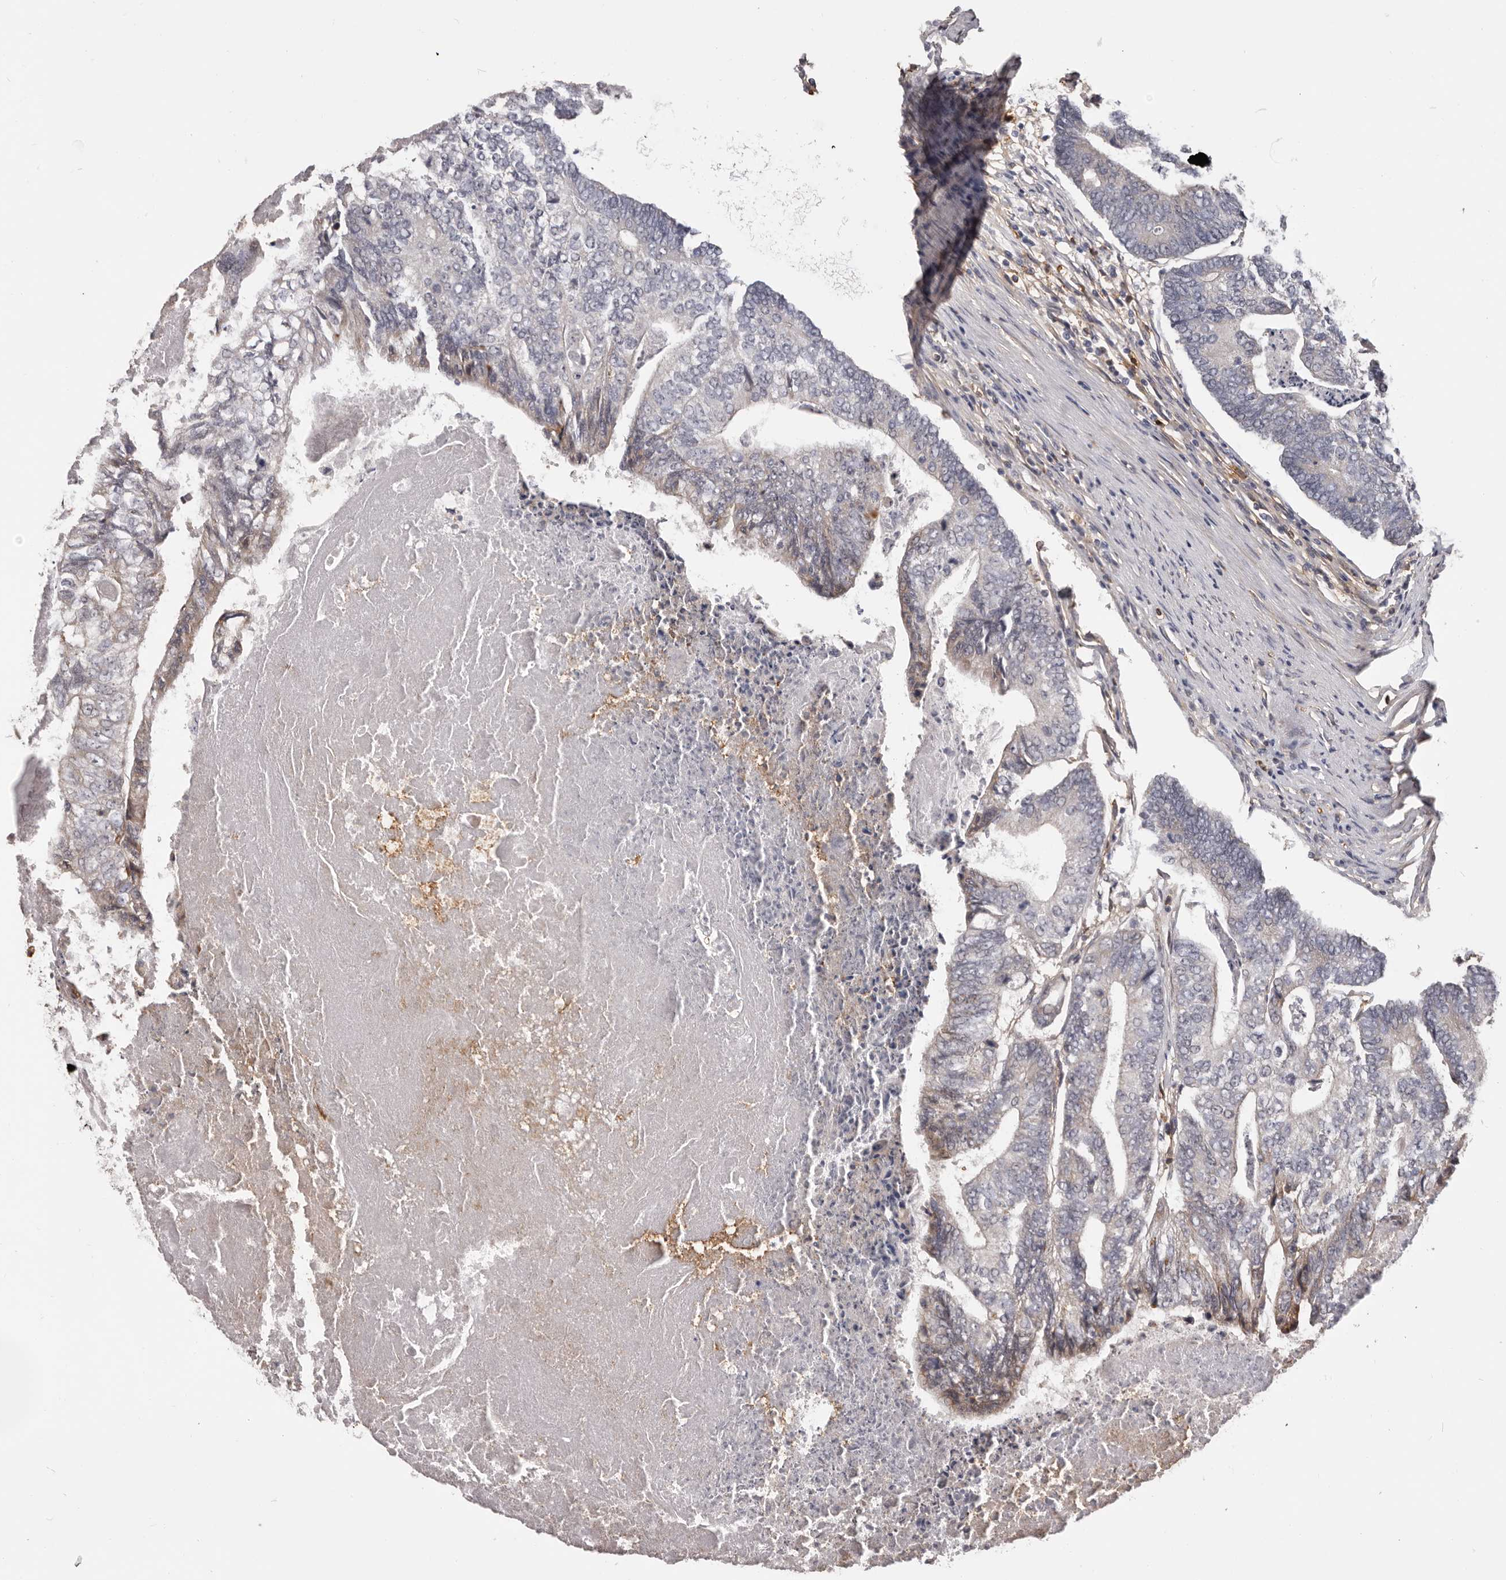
{"staining": {"intensity": "weak", "quantity": "<25%", "location": "cytoplasmic/membranous"}, "tissue": "colorectal cancer", "cell_type": "Tumor cells", "image_type": "cancer", "snomed": [{"axis": "morphology", "description": "Adenocarcinoma, NOS"}, {"axis": "topography", "description": "Colon"}], "caption": "The histopathology image shows no significant expression in tumor cells of colorectal cancer.", "gene": "PRR12", "patient": {"sex": "female", "age": 67}}